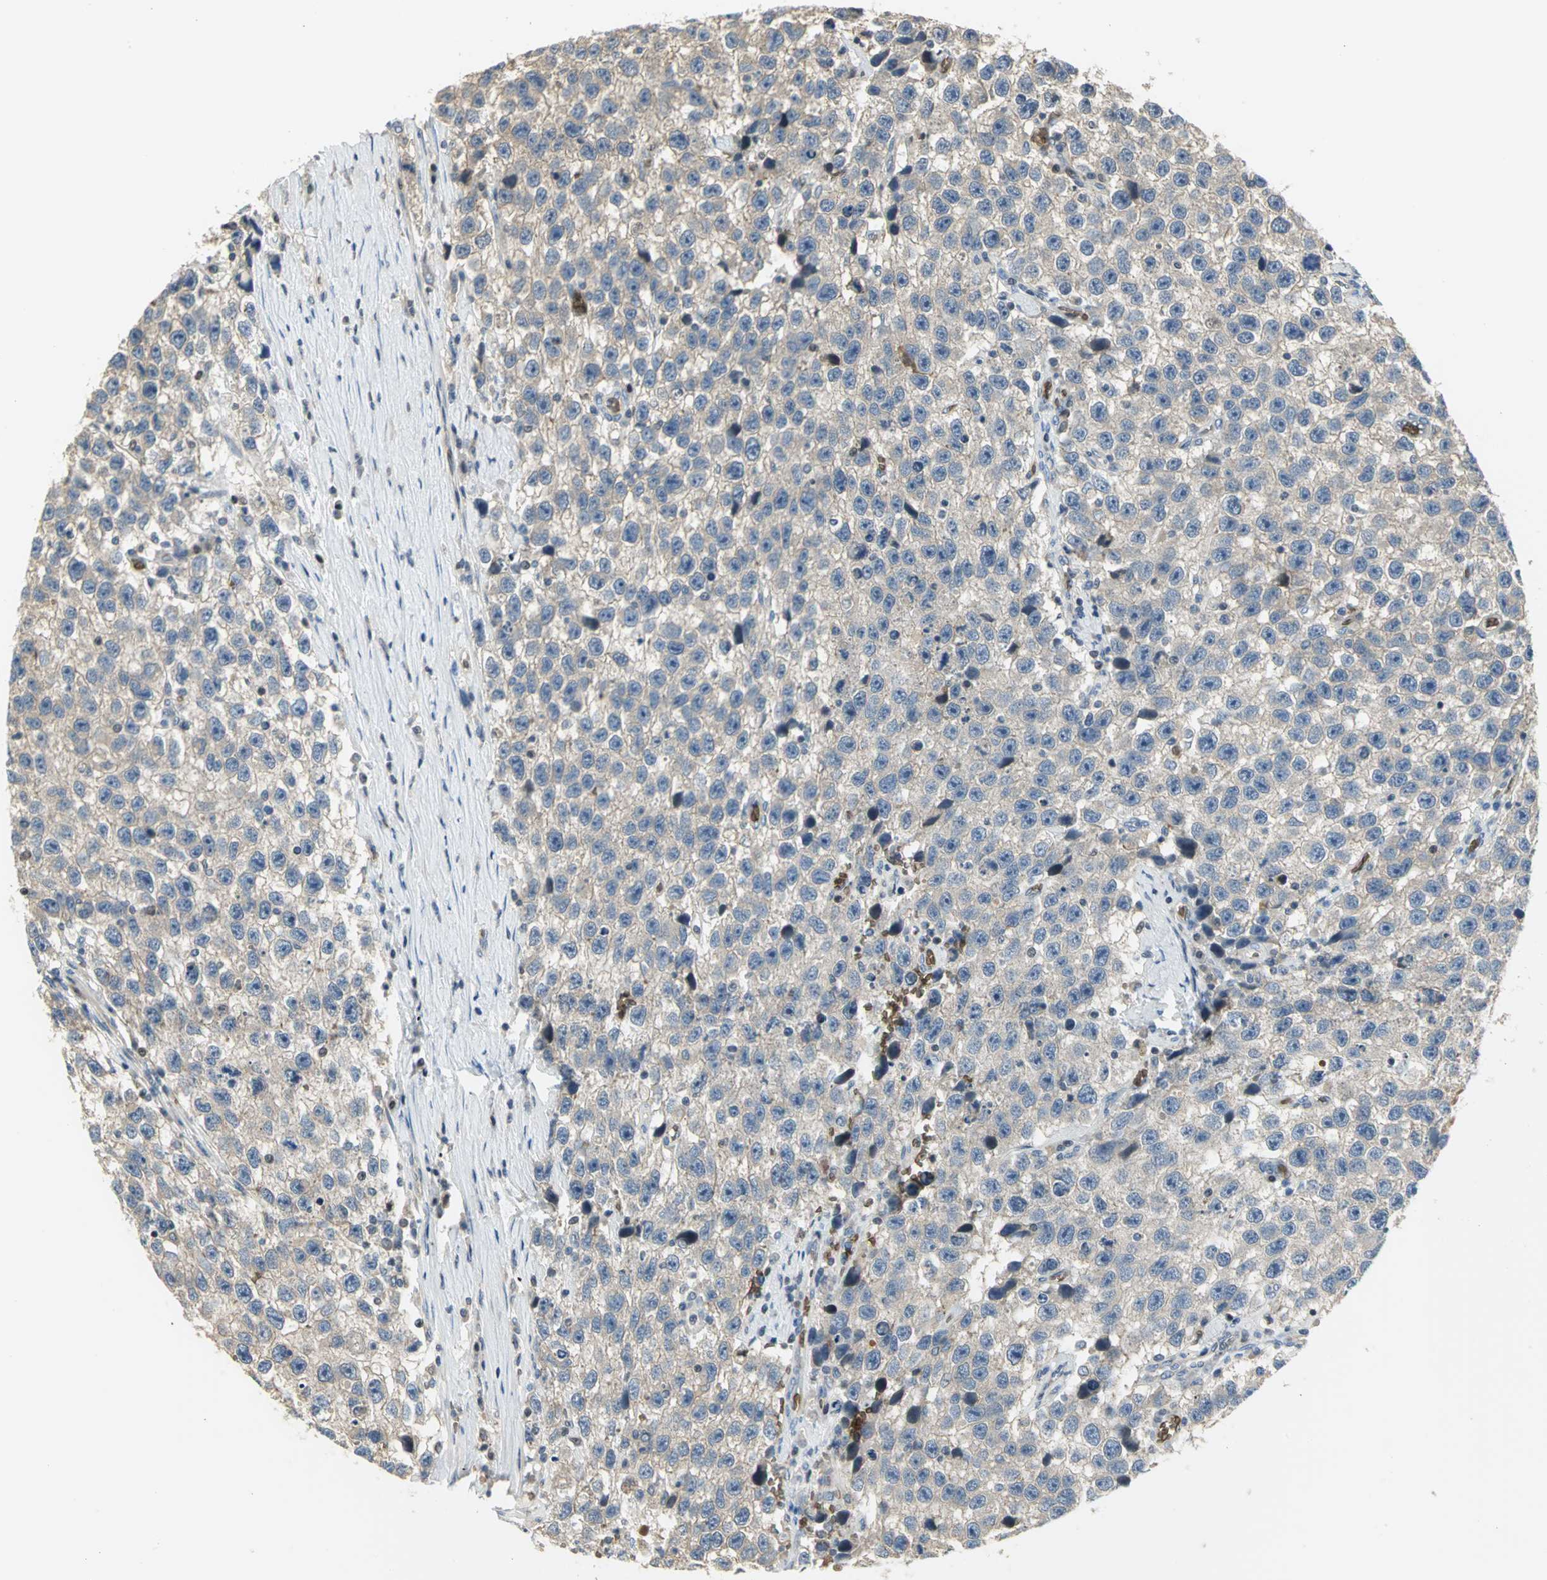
{"staining": {"intensity": "negative", "quantity": "none", "location": "none"}, "tissue": "testis cancer", "cell_type": "Tumor cells", "image_type": "cancer", "snomed": [{"axis": "morphology", "description": "Seminoma, NOS"}, {"axis": "topography", "description": "Testis"}], "caption": "Immunohistochemical staining of human testis cancer shows no significant expression in tumor cells.", "gene": "ANK1", "patient": {"sex": "male", "age": 33}}